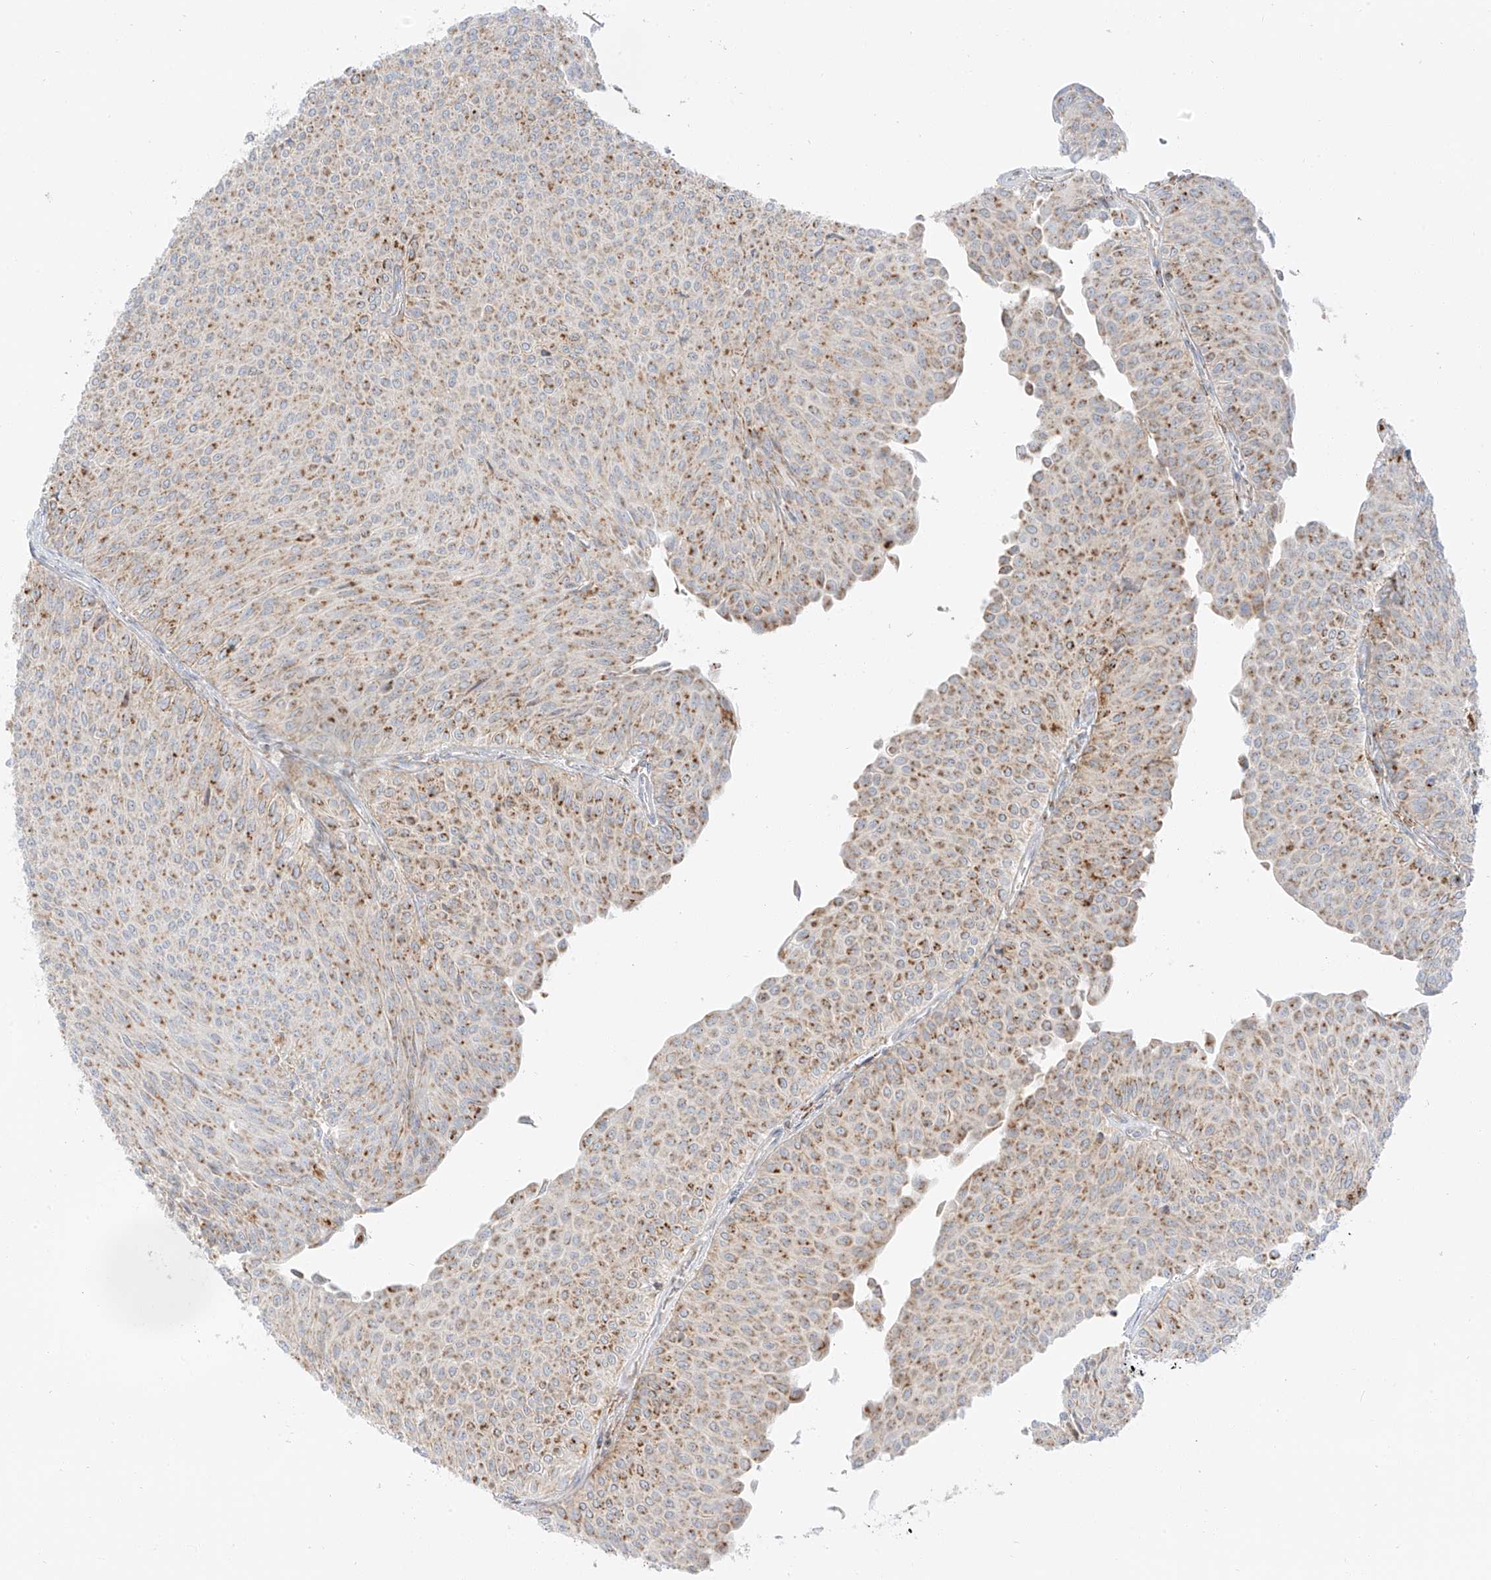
{"staining": {"intensity": "moderate", "quantity": ">75%", "location": "cytoplasmic/membranous"}, "tissue": "urothelial cancer", "cell_type": "Tumor cells", "image_type": "cancer", "snomed": [{"axis": "morphology", "description": "Urothelial carcinoma, Low grade"}, {"axis": "topography", "description": "Urinary bladder"}], "caption": "High-magnification brightfield microscopy of low-grade urothelial carcinoma stained with DAB (brown) and counterstained with hematoxylin (blue). tumor cells exhibit moderate cytoplasmic/membranous positivity is appreciated in about>75% of cells.", "gene": "SLC35F6", "patient": {"sex": "male", "age": 78}}